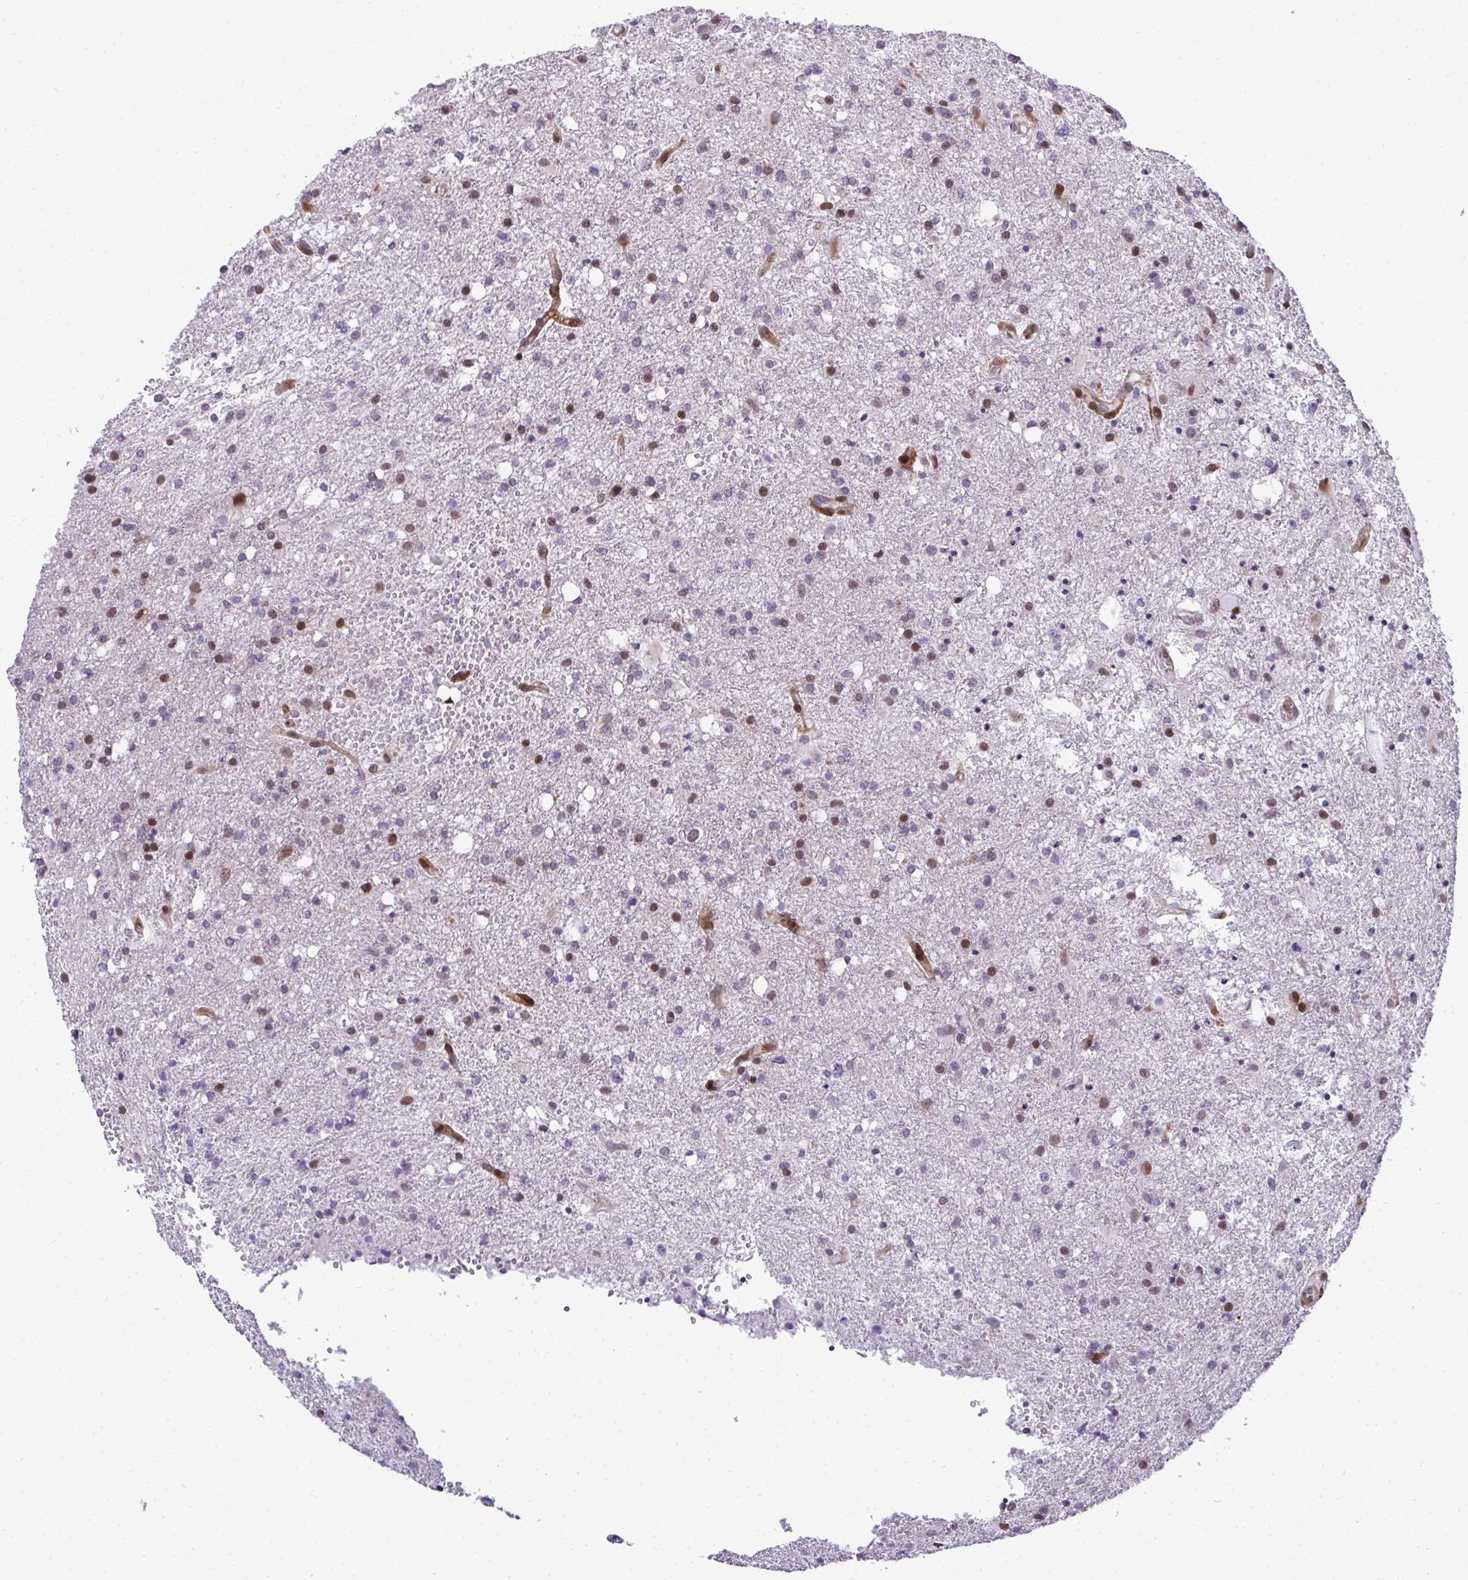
{"staining": {"intensity": "moderate", "quantity": "<25%", "location": "nuclear"}, "tissue": "glioma", "cell_type": "Tumor cells", "image_type": "cancer", "snomed": [{"axis": "morphology", "description": "Glioma, malignant, Low grade"}, {"axis": "topography", "description": "Brain"}], "caption": "Tumor cells demonstrate low levels of moderate nuclear expression in approximately <25% of cells in human glioma.", "gene": "CASTOR2", "patient": {"sex": "female", "age": 58}}